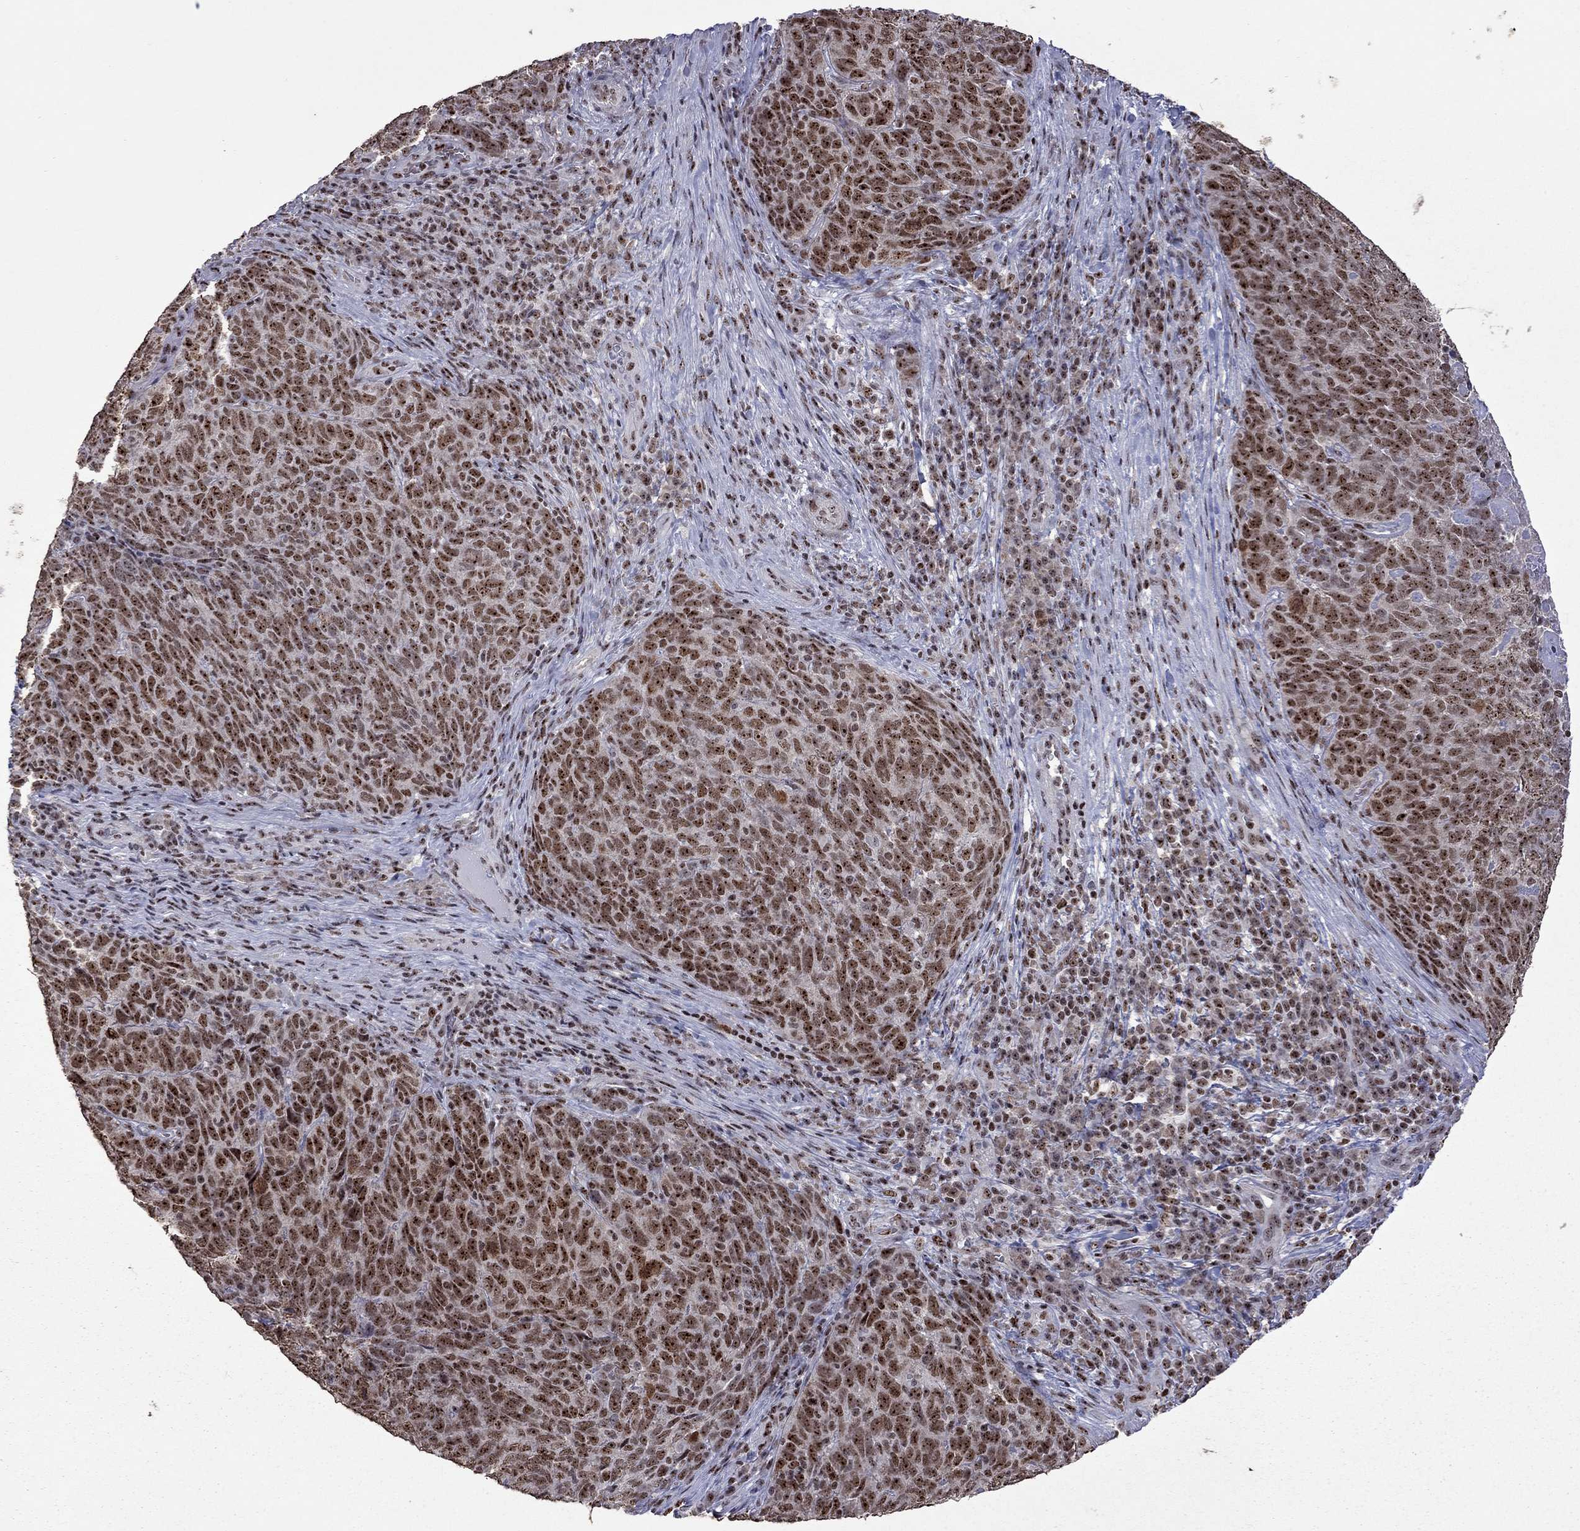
{"staining": {"intensity": "moderate", "quantity": ">75%", "location": "nuclear"}, "tissue": "skin cancer", "cell_type": "Tumor cells", "image_type": "cancer", "snomed": [{"axis": "morphology", "description": "Squamous cell carcinoma, NOS"}, {"axis": "topography", "description": "Skin"}, {"axis": "topography", "description": "Anal"}], "caption": "Moderate nuclear staining is identified in about >75% of tumor cells in skin cancer (squamous cell carcinoma).", "gene": "SPOUT1", "patient": {"sex": "female", "age": 51}}